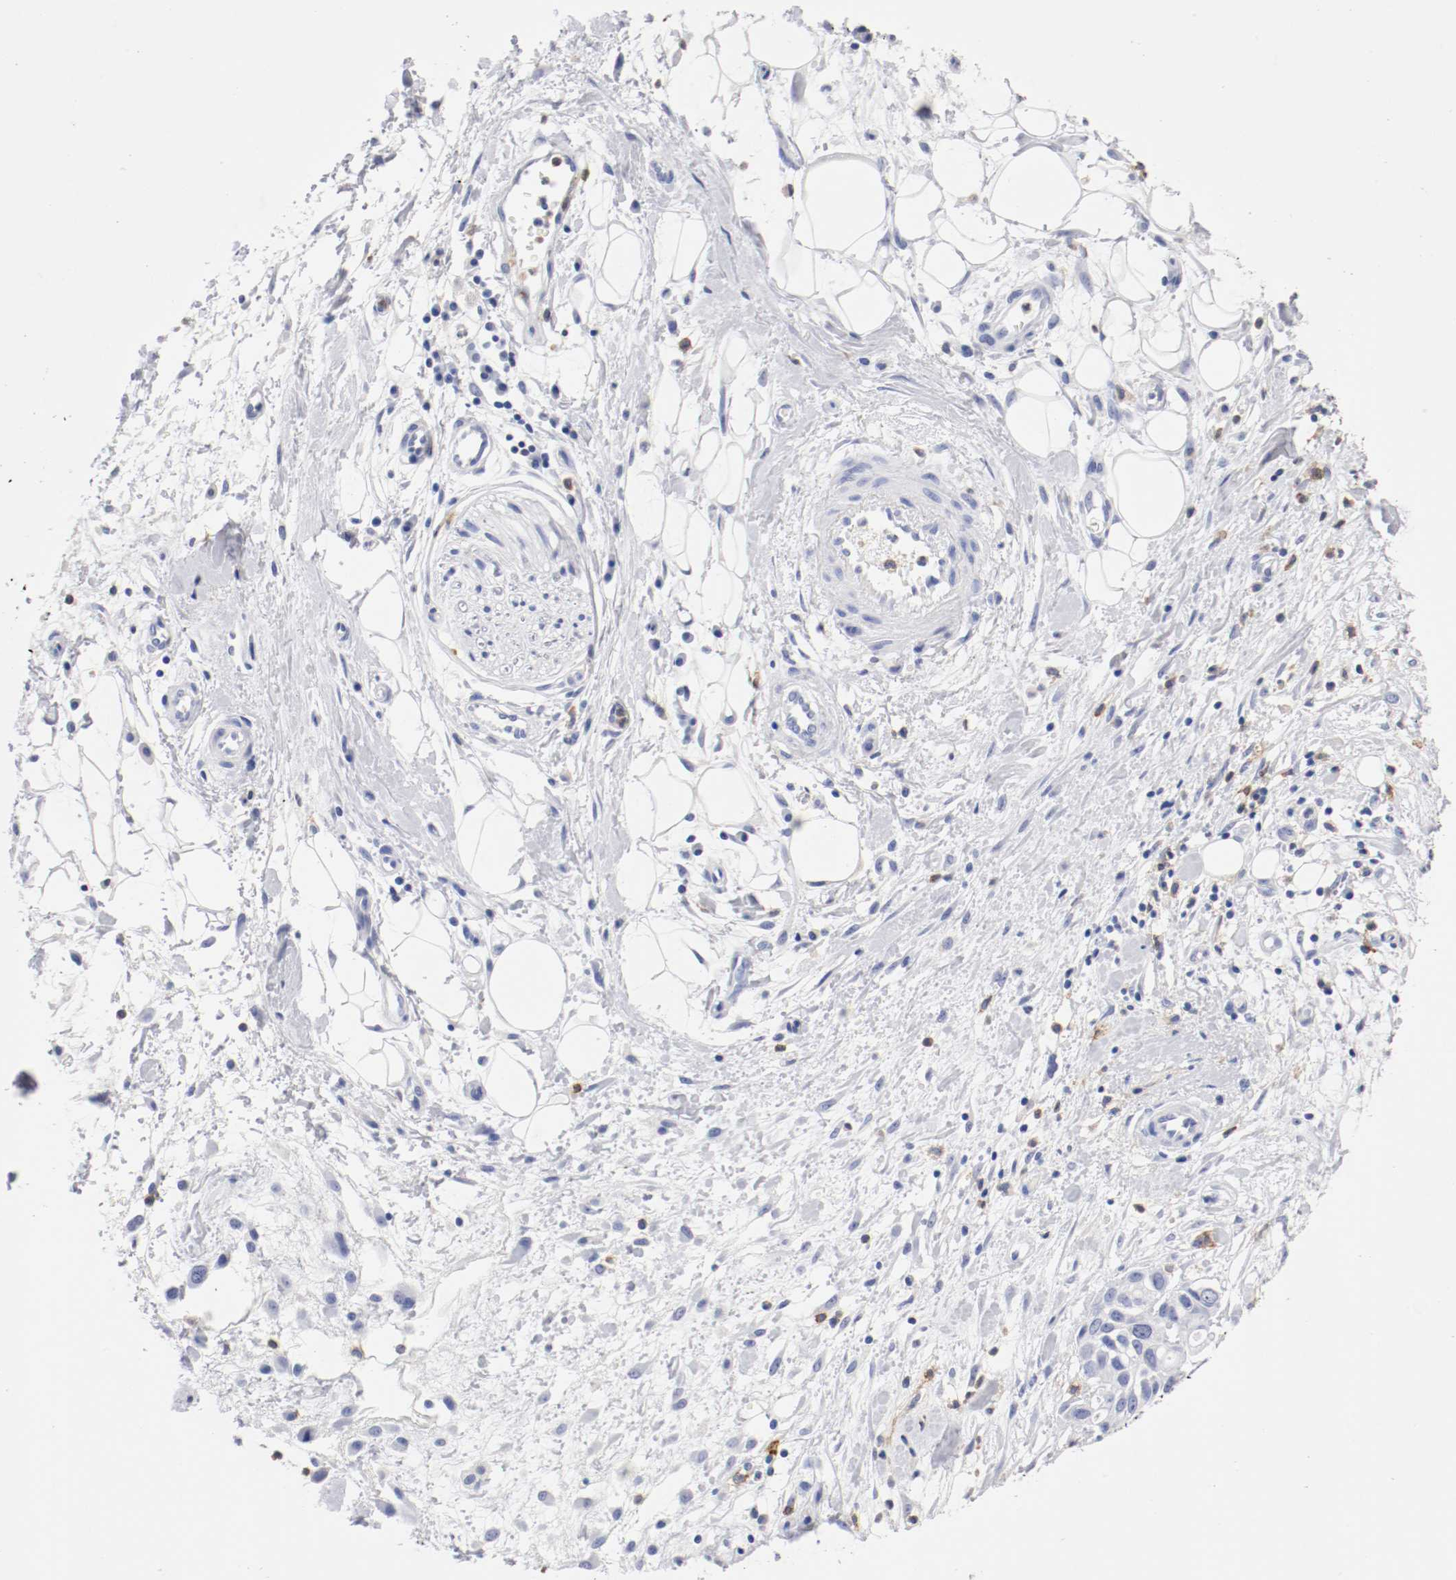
{"staining": {"intensity": "negative", "quantity": "none", "location": "none"}, "tissue": "pancreatic cancer", "cell_type": "Tumor cells", "image_type": "cancer", "snomed": [{"axis": "morphology", "description": "Adenocarcinoma, NOS"}, {"axis": "topography", "description": "Pancreas"}], "caption": "Tumor cells show no significant protein expression in pancreatic adenocarcinoma.", "gene": "ITGAX", "patient": {"sex": "female", "age": 60}}